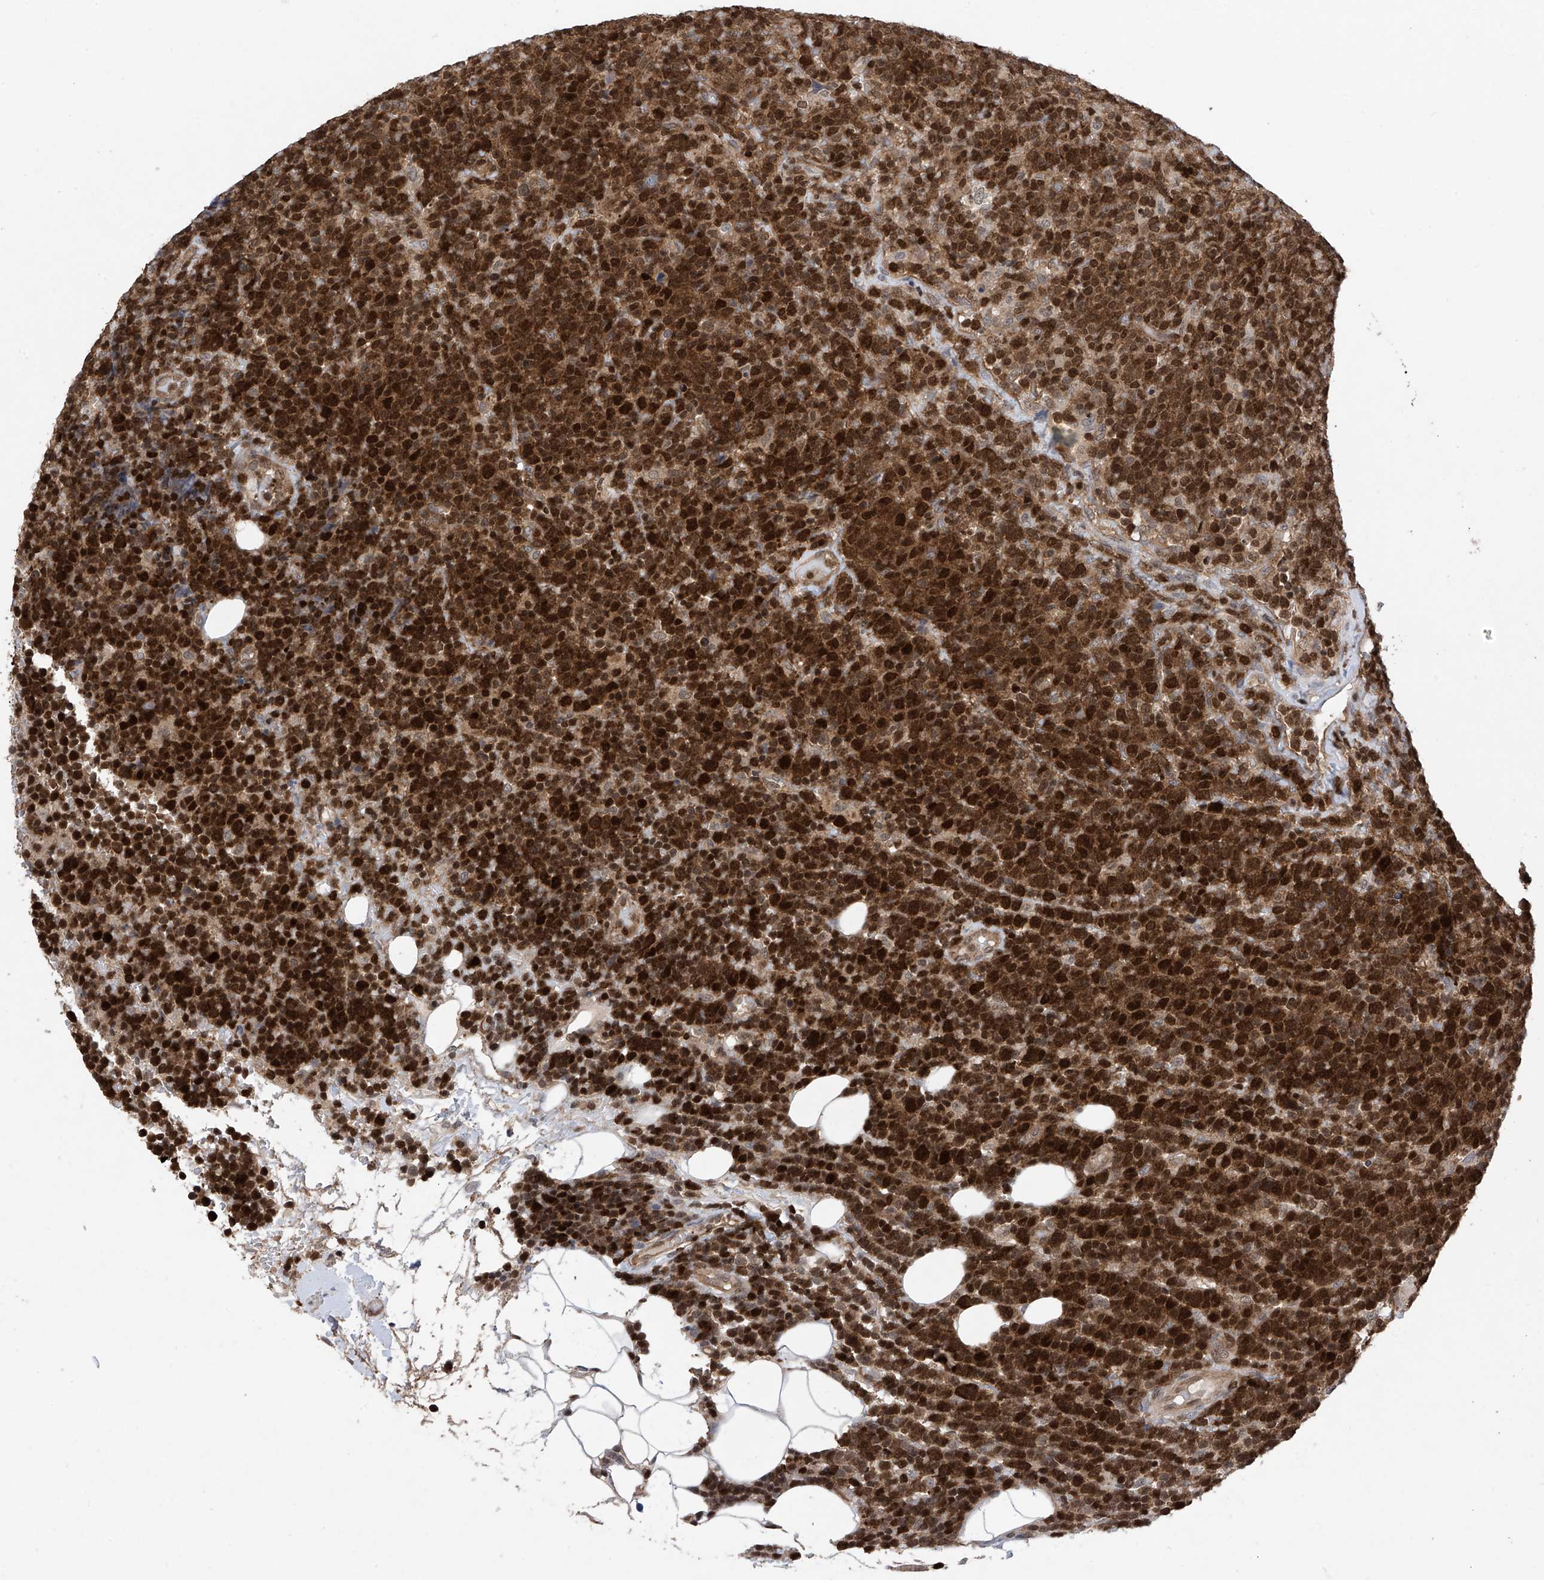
{"staining": {"intensity": "strong", "quantity": "25%-75%", "location": "cytoplasmic/membranous,nuclear"}, "tissue": "lymphoma", "cell_type": "Tumor cells", "image_type": "cancer", "snomed": [{"axis": "morphology", "description": "Malignant lymphoma, non-Hodgkin's type, High grade"}, {"axis": "topography", "description": "Lymph node"}], "caption": "Tumor cells demonstrate high levels of strong cytoplasmic/membranous and nuclear staining in about 25%-75% of cells in human lymphoma. Nuclei are stained in blue.", "gene": "DNAJC9", "patient": {"sex": "male", "age": 61}}